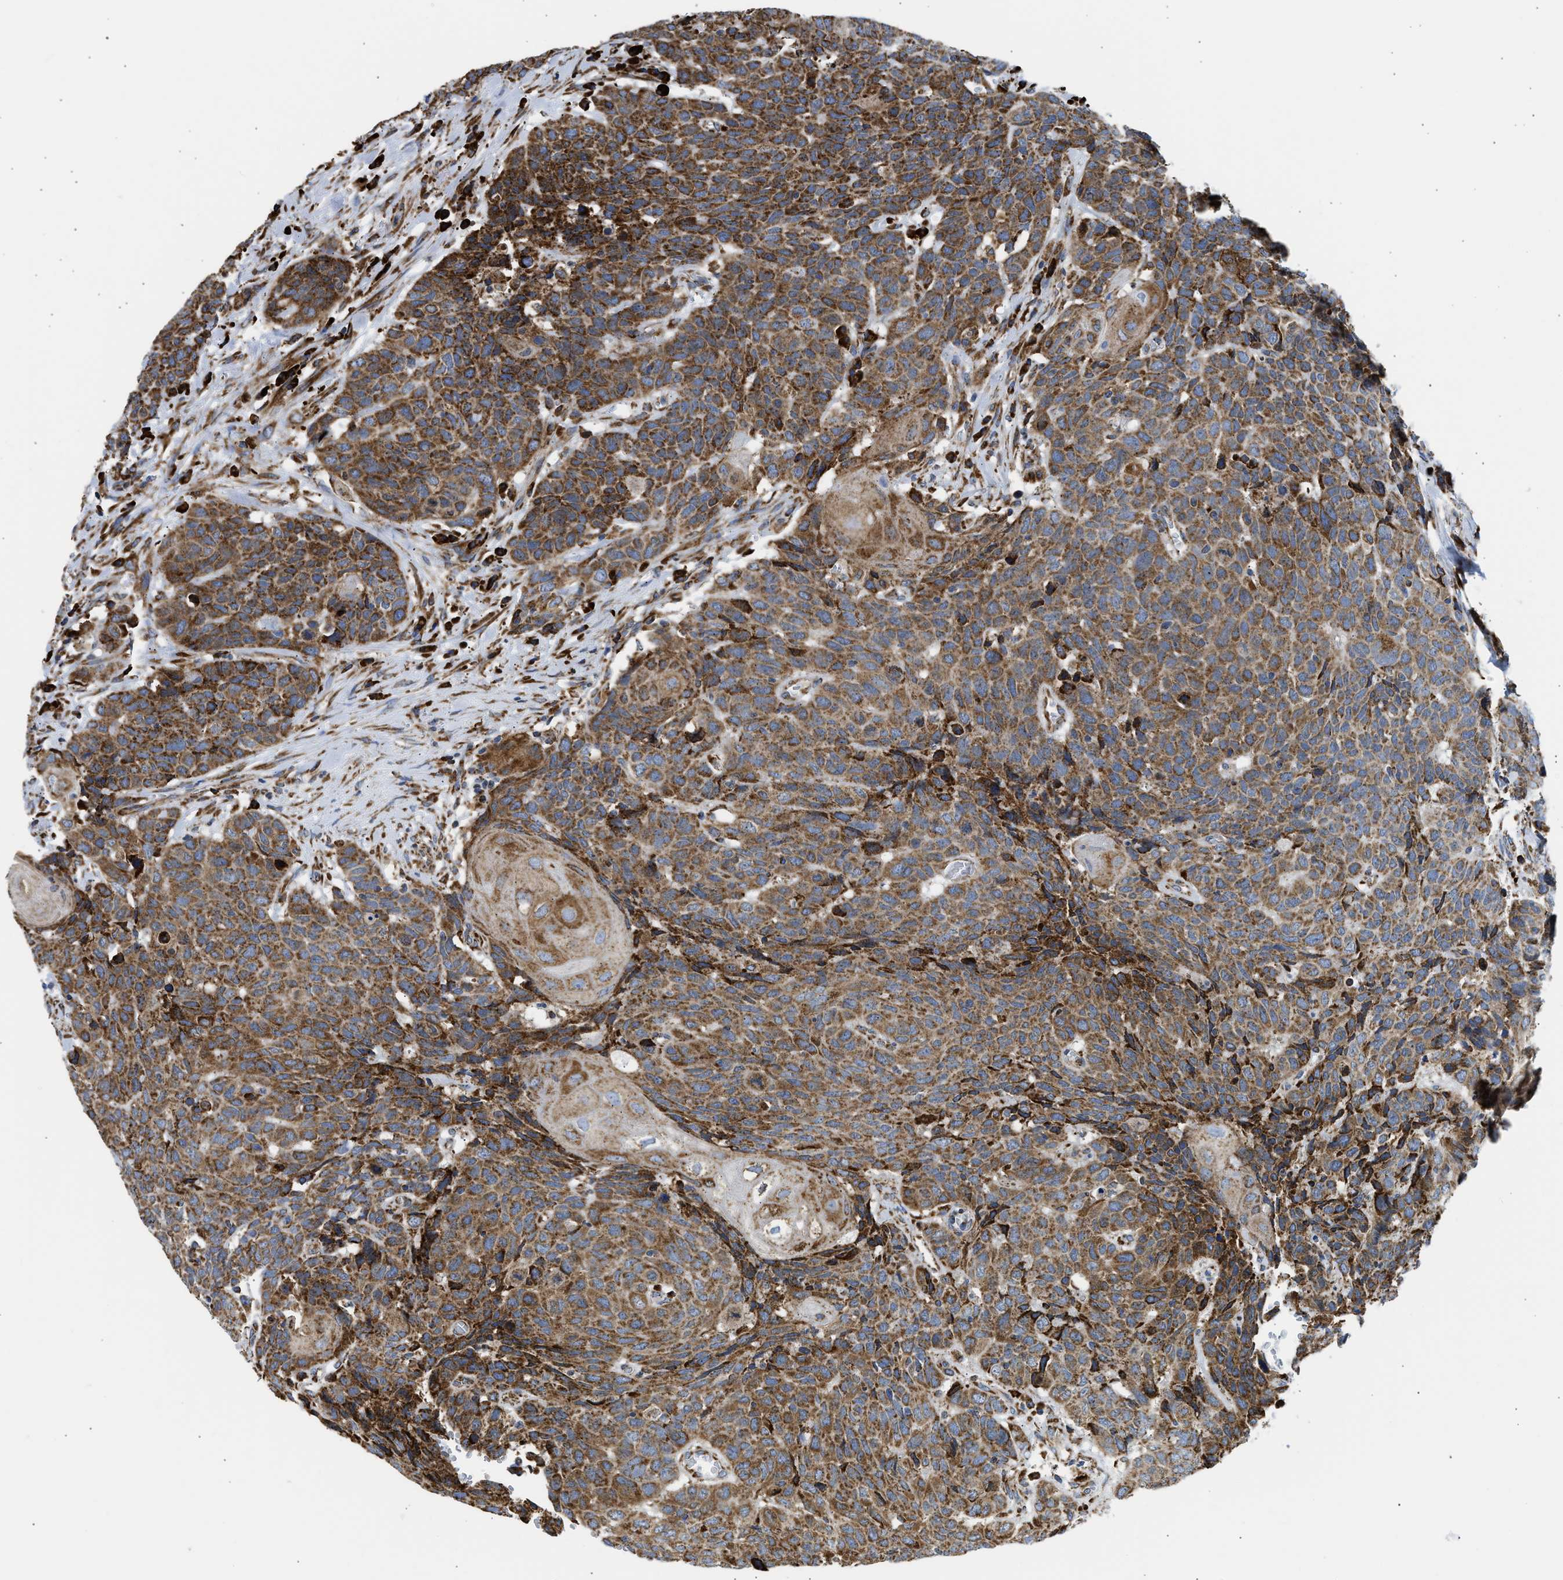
{"staining": {"intensity": "moderate", "quantity": ">75%", "location": "cytoplasmic/membranous"}, "tissue": "head and neck cancer", "cell_type": "Tumor cells", "image_type": "cancer", "snomed": [{"axis": "morphology", "description": "Squamous cell carcinoma, NOS"}, {"axis": "topography", "description": "Head-Neck"}], "caption": "Immunohistochemical staining of human head and neck cancer (squamous cell carcinoma) reveals medium levels of moderate cytoplasmic/membranous protein expression in approximately >75% of tumor cells. (Stains: DAB (3,3'-diaminobenzidine) in brown, nuclei in blue, Microscopy: brightfield microscopy at high magnification).", "gene": "CYCS", "patient": {"sex": "male", "age": 66}}